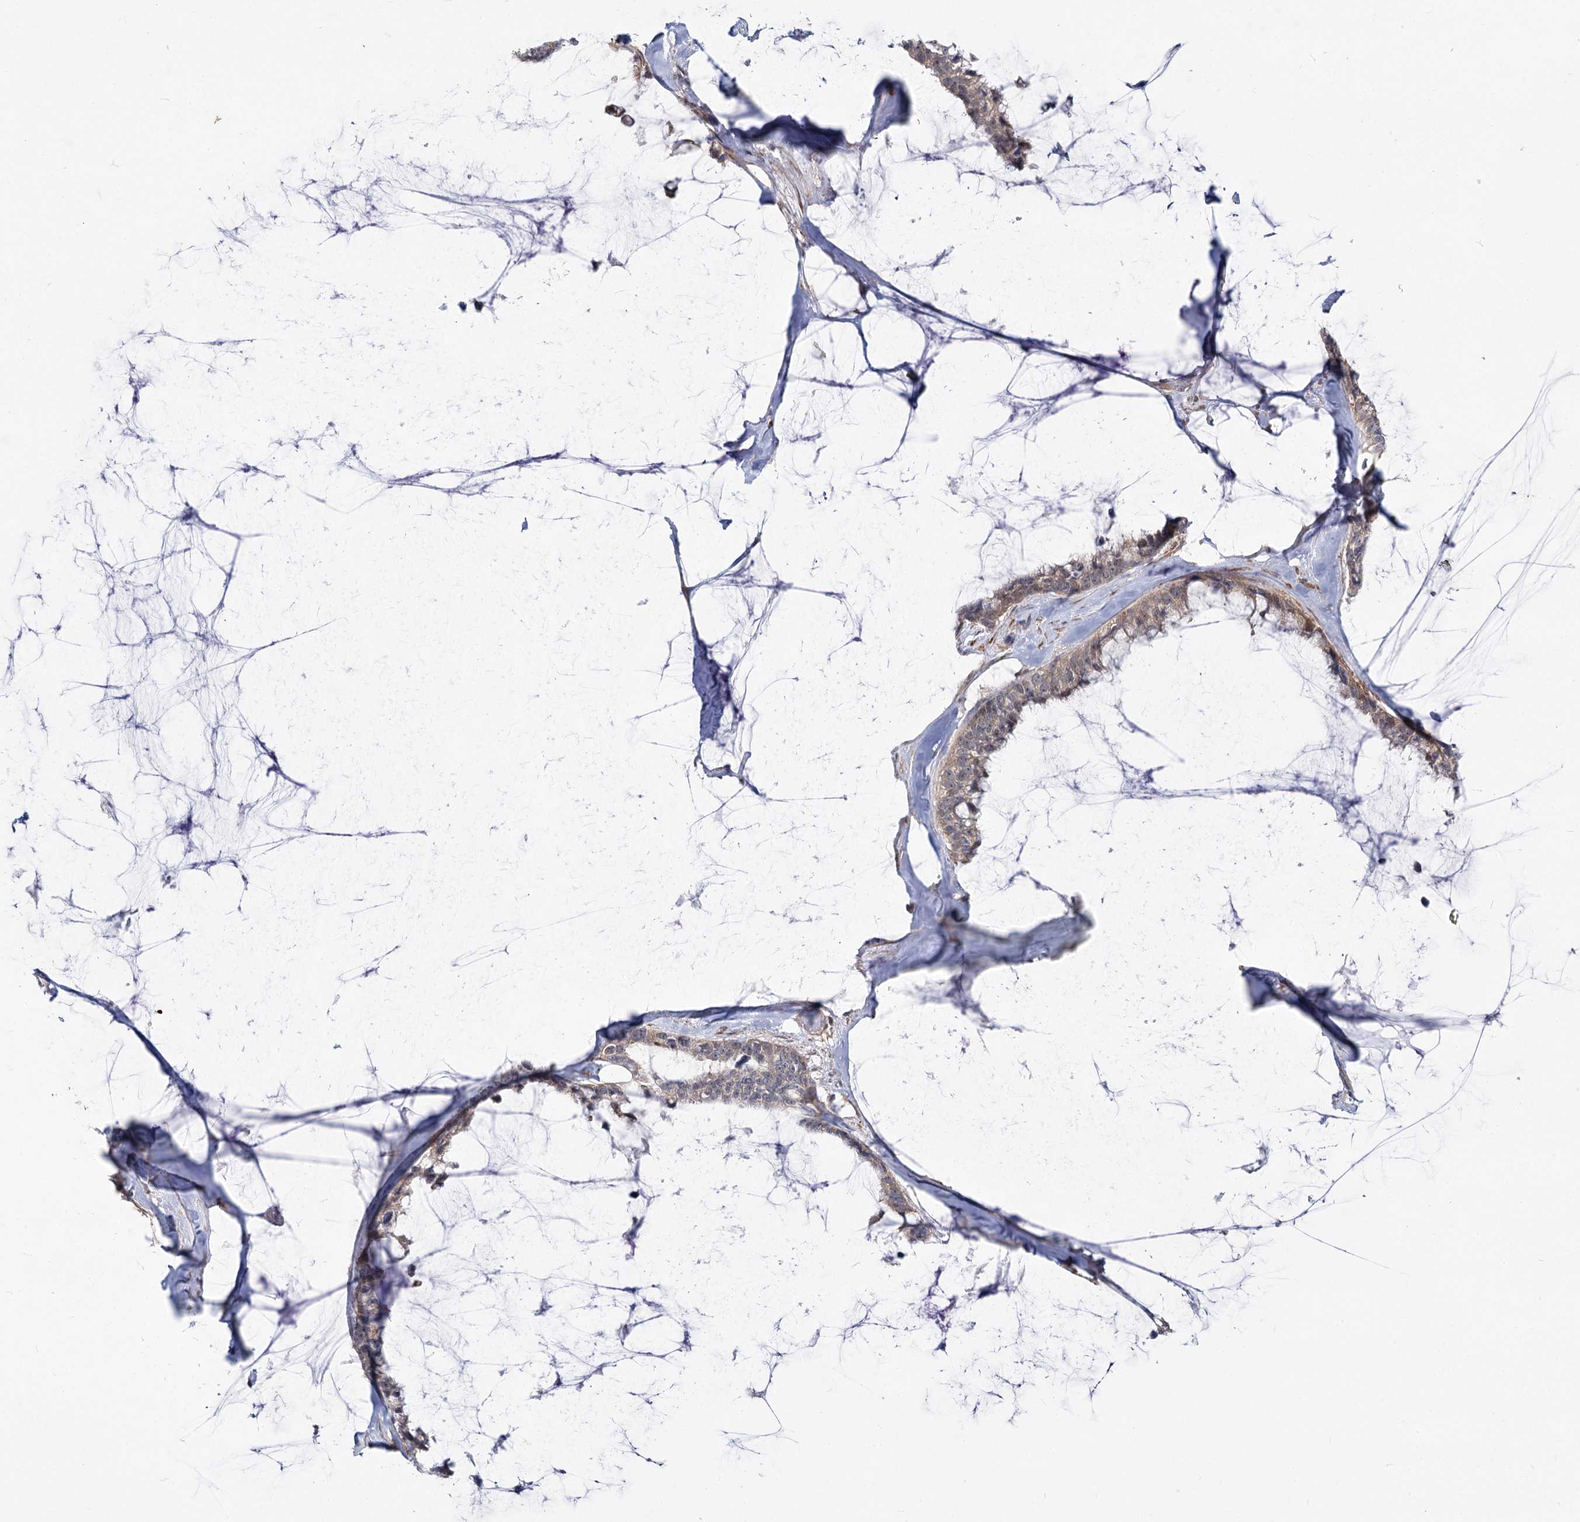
{"staining": {"intensity": "weak", "quantity": "<25%", "location": "cytoplasmic/membranous"}, "tissue": "ovarian cancer", "cell_type": "Tumor cells", "image_type": "cancer", "snomed": [{"axis": "morphology", "description": "Cystadenocarcinoma, mucinous, NOS"}, {"axis": "topography", "description": "Ovary"}], "caption": "Tumor cells are negative for protein expression in human mucinous cystadenocarcinoma (ovarian).", "gene": "TBC1D9B", "patient": {"sex": "female", "age": 39}}